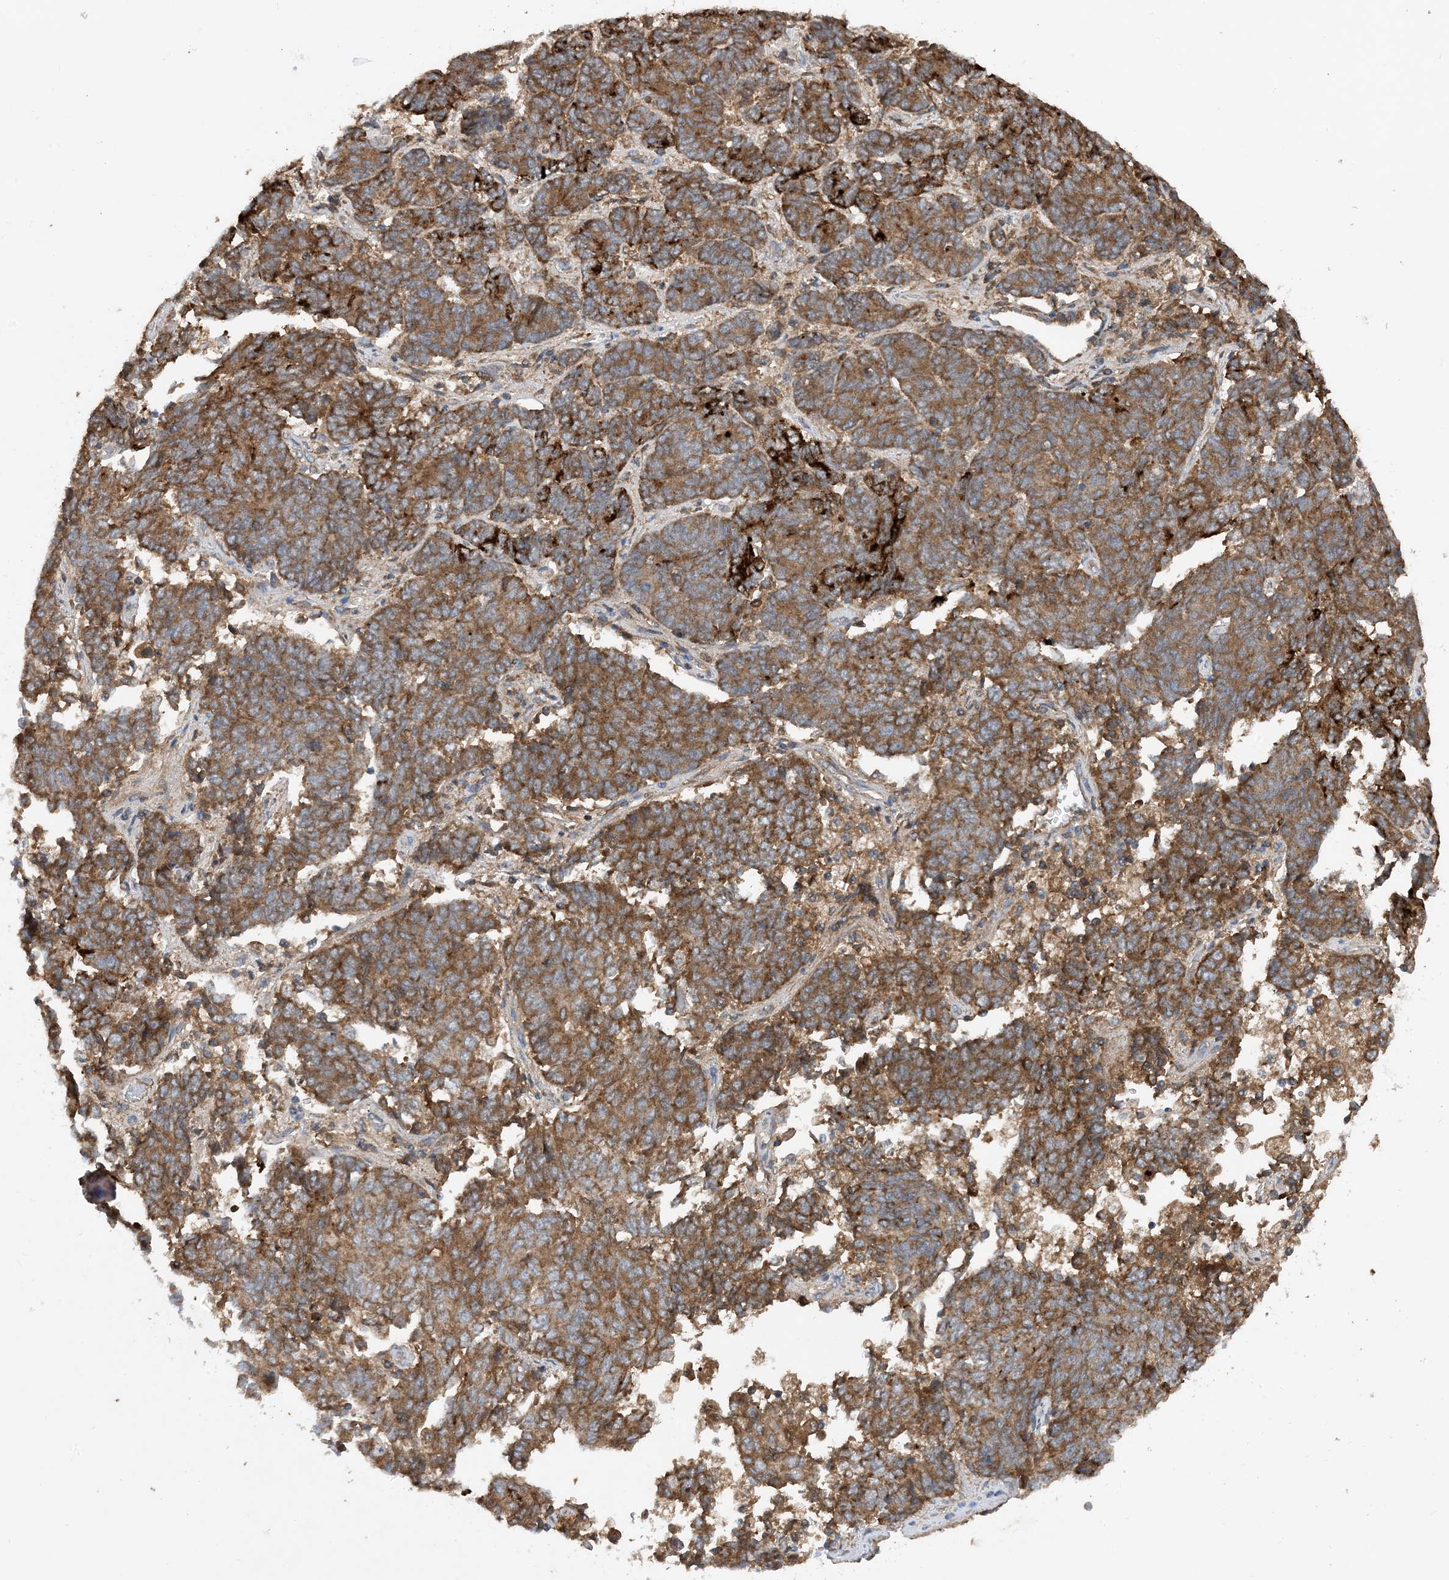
{"staining": {"intensity": "strong", "quantity": ">75%", "location": "cytoplasmic/membranous"}, "tissue": "endometrial cancer", "cell_type": "Tumor cells", "image_type": "cancer", "snomed": [{"axis": "morphology", "description": "Adenocarcinoma, NOS"}, {"axis": "topography", "description": "Endometrium"}], "caption": "Endometrial adenocarcinoma tissue reveals strong cytoplasmic/membranous staining in approximately >75% of tumor cells", "gene": "STK19", "patient": {"sex": "female", "age": 80}}